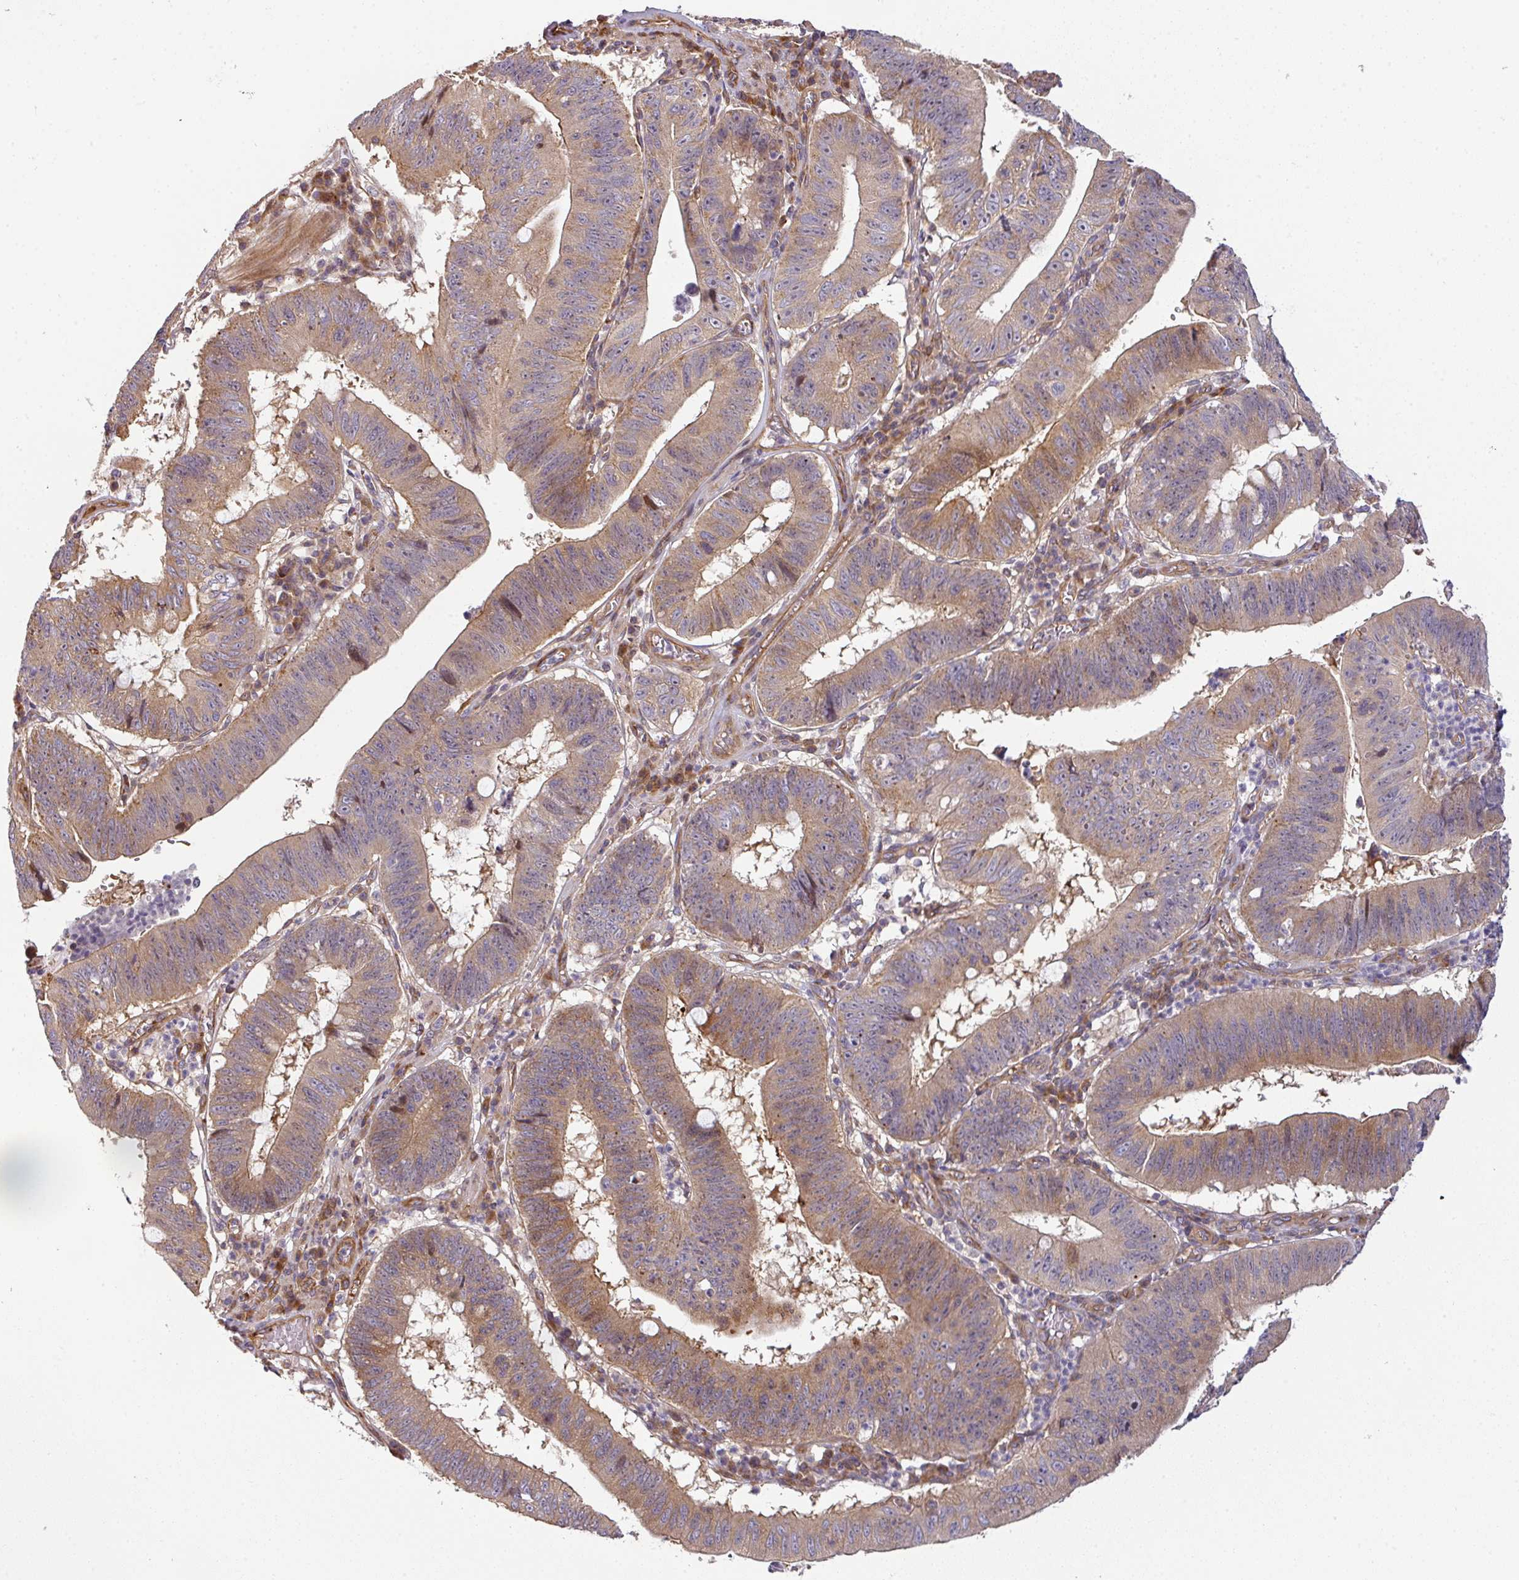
{"staining": {"intensity": "moderate", "quantity": ">75%", "location": "cytoplasmic/membranous"}, "tissue": "stomach cancer", "cell_type": "Tumor cells", "image_type": "cancer", "snomed": [{"axis": "morphology", "description": "Adenocarcinoma, NOS"}, {"axis": "topography", "description": "Stomach"}], "caption": "Immunohistochemical staining of stomach cancer (adenocarcinoma) shows moderate cytoplasmic/membranous protein positivity in about >75% of tumor cells.", "gene": "CASP2", "patient": {"sex": "male", "age": 59}}